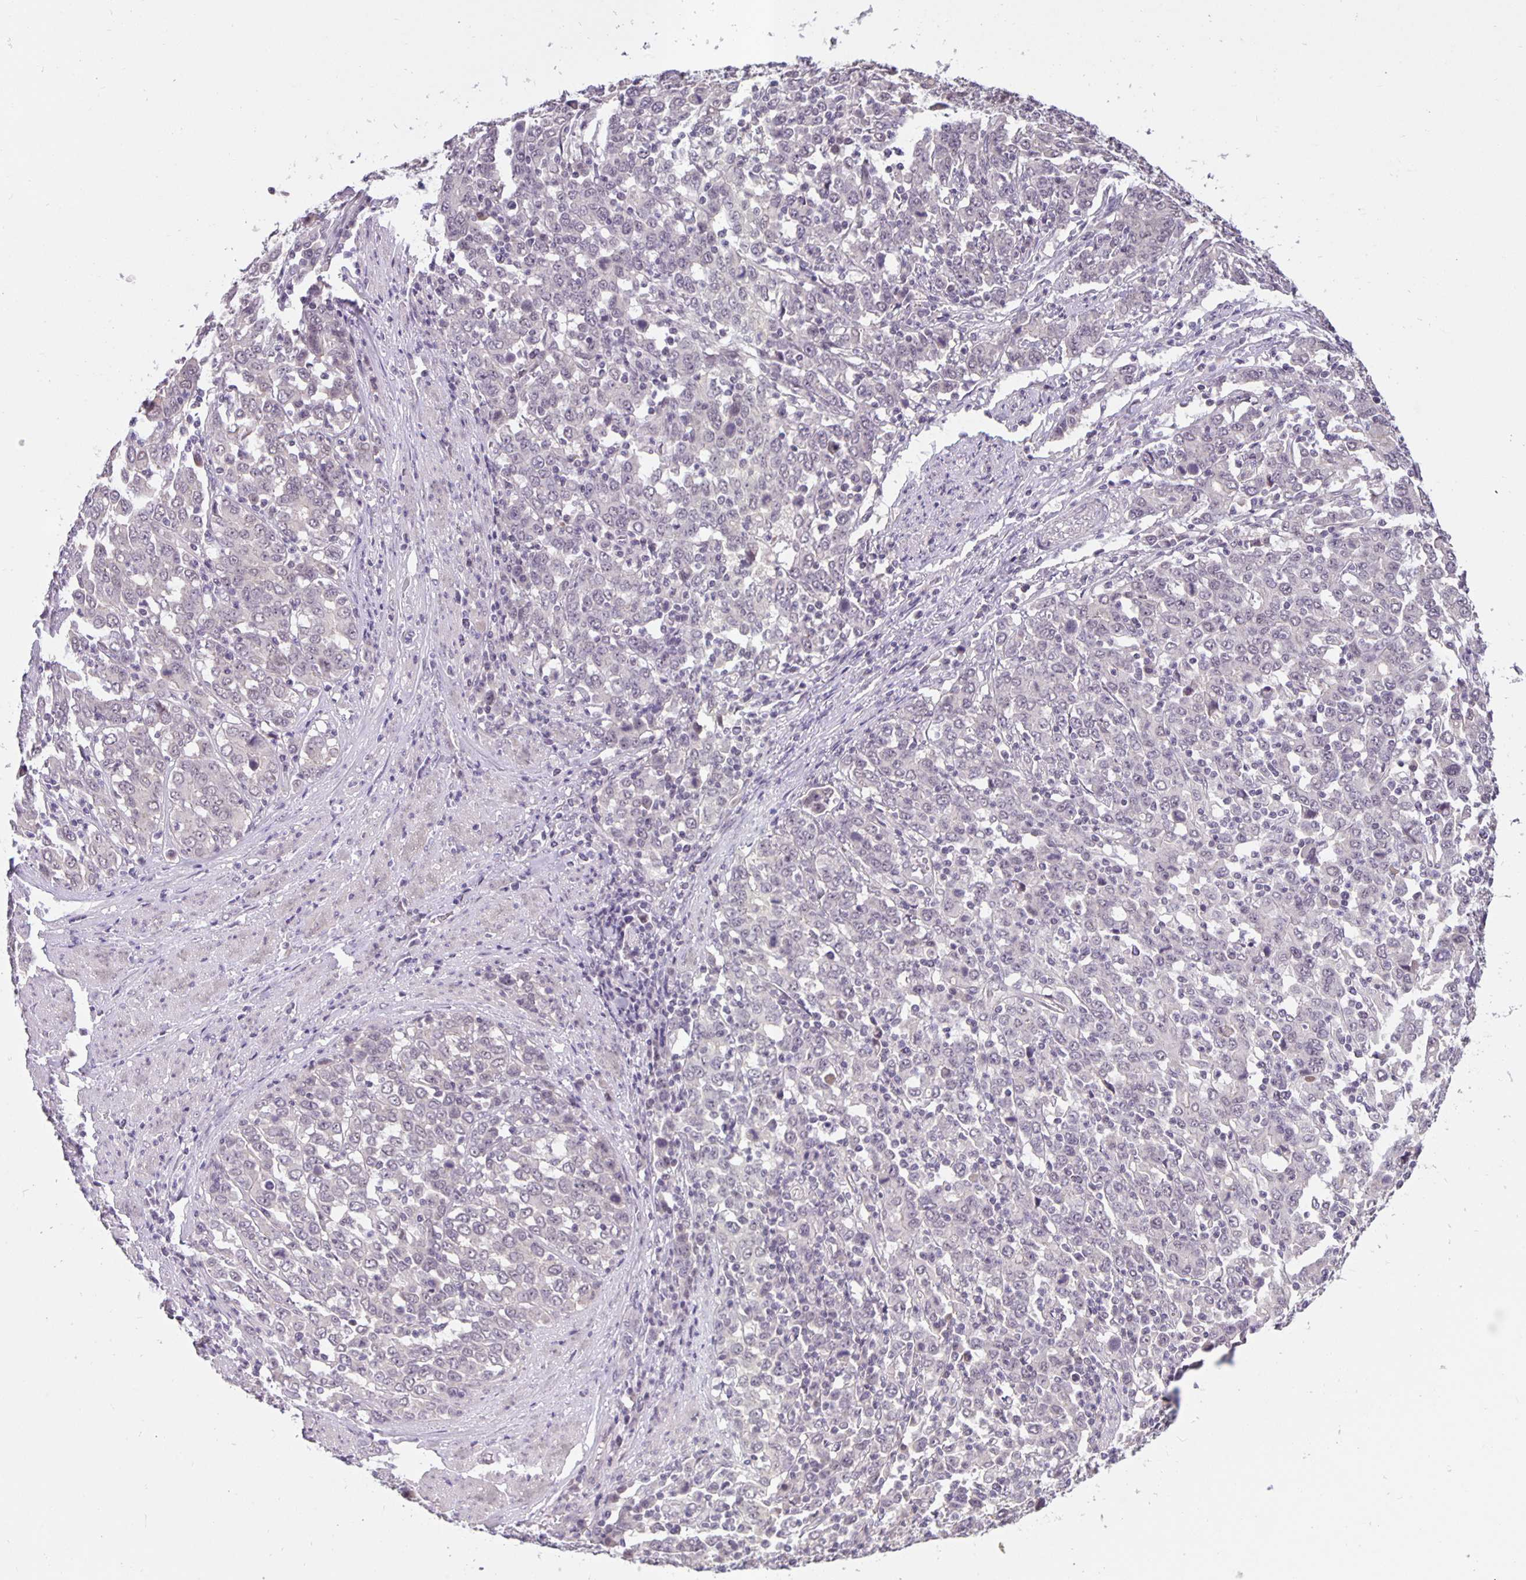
{"staining": {"intensity": "negative", "quantity": "none", "location": "none"}, "tissue": "stomach cancer", "cell_type": "Tumor cells", "image_type": "cancer", "snomed": [{"axis": "morphology", "description": "Adenocarcinoma, NOS"}, {"axis": "topography", "description": "Stomach, upper"}], "caption": "Tumor cells are negative for brown protein staining in stomach cancer.", "gene": "ARVCF", "patient": {"sex": "male", "age": 69}}